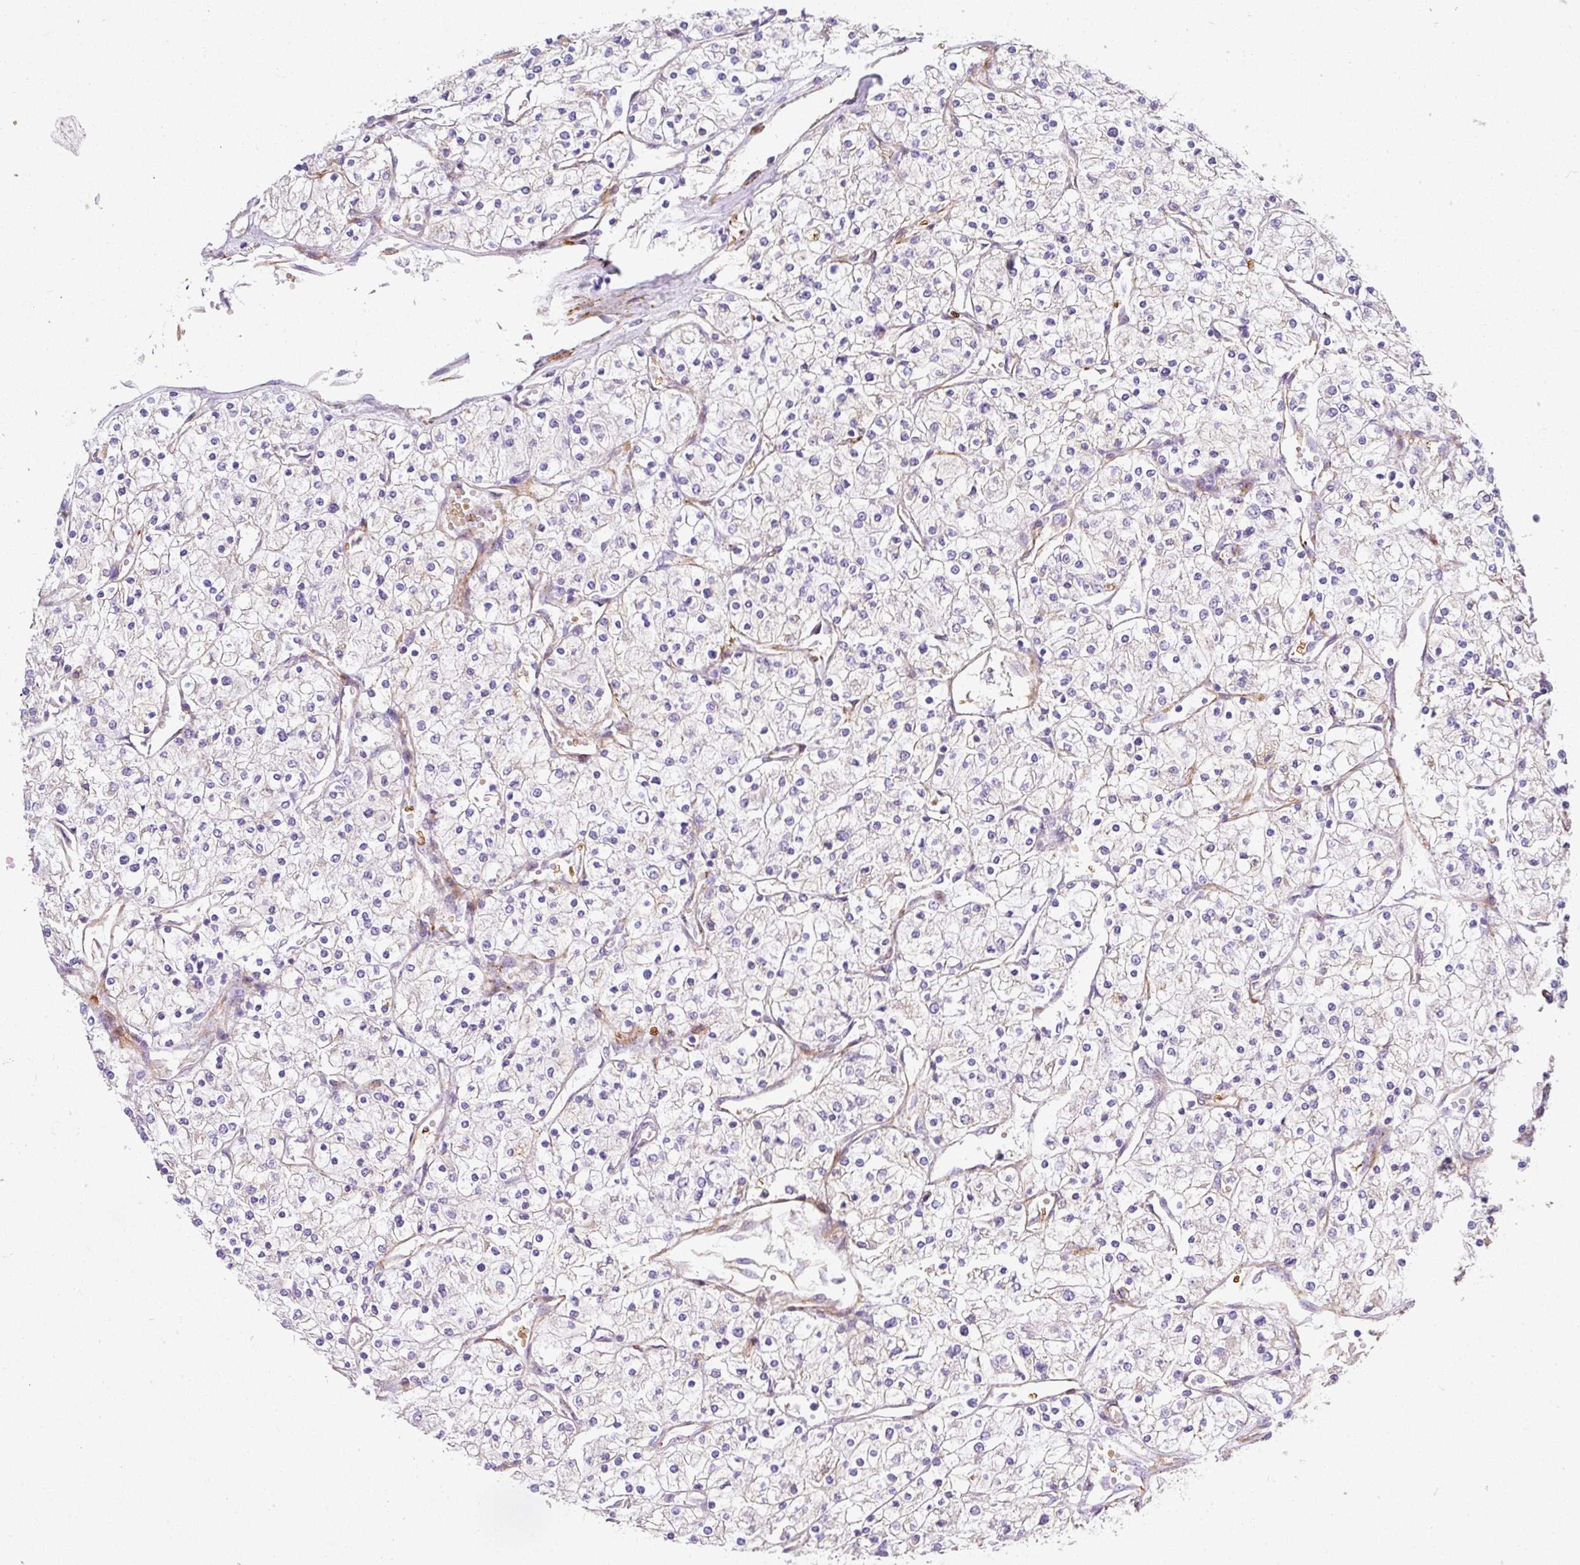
{"staining": {"intensity": "negative", "quantity": "none", "location": "none"}, "tissue": "renal cancer", "cell_type": "Tumor cells", "image_type": "cancer", "snomed": [{"axis": "morphology", "description": "Adenocarcinoma, NOS"}, {"axis": "topography", "description": "Kidney"}], "caption": "Adenocarcinoma (renal) stained for a protein using immunohistochemistry reveals no expression tumor cells.", "gene": "SLC25A17", "patient": {"sex": "male", "age": 80}}